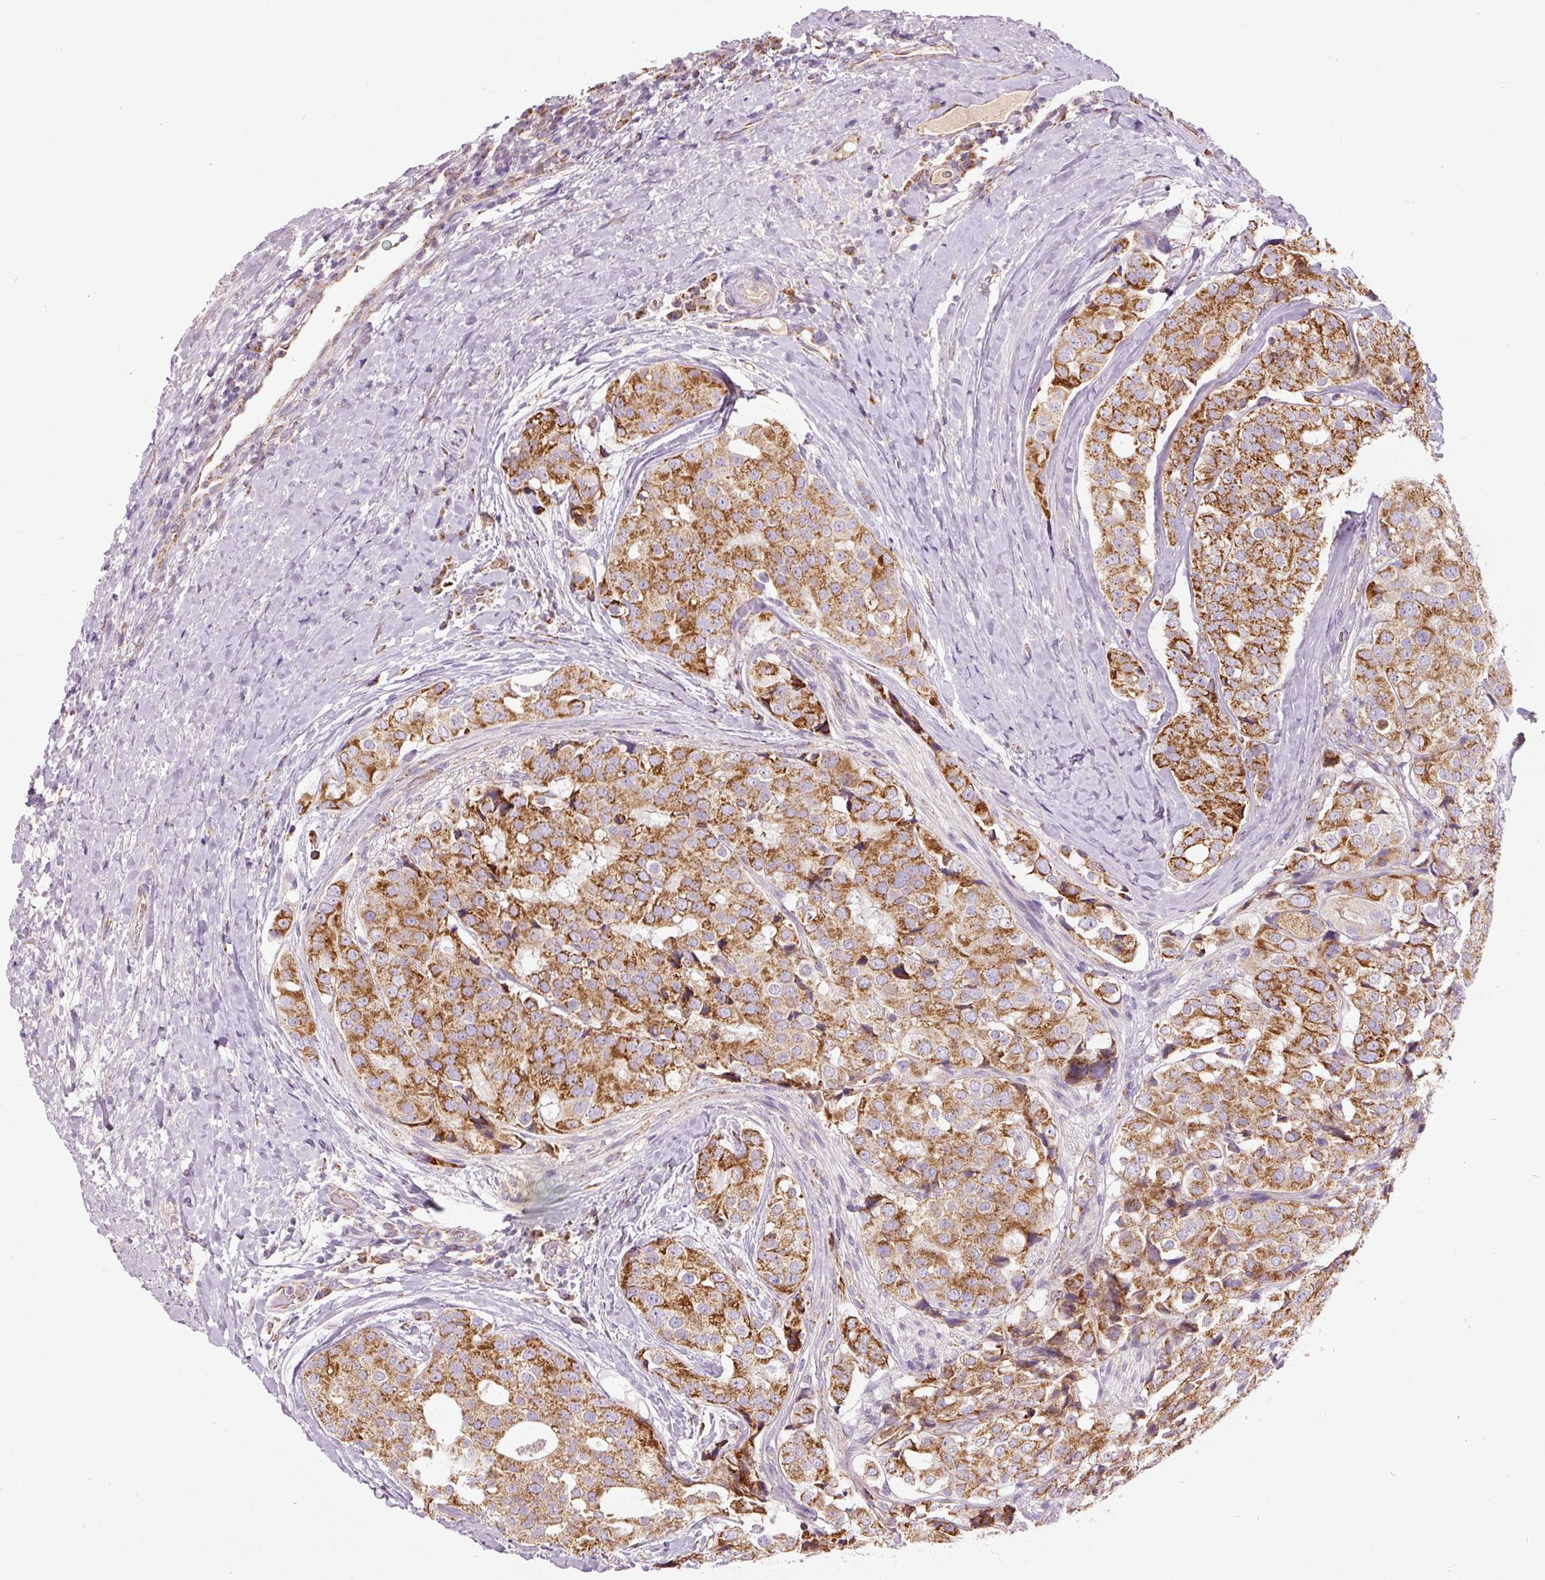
{"staining": {"intensity": "strong", "quantity": ">75%", "location": "cytoplasmic/membranous"}, "tissue": "prostate cancer", "cell_type": "Tumor cells", "image_type": "cancer", "snomed": [{"axis": "morphology", "description": "Adenocarcinoma, High grade"}, {"axis": "topography", "description": "Prostate"}], "caption": "A histopathology image of prostate cancer (adenocarcinoma (high-grade)) stained for a protein displays strong cytoplasmic/membranous brown staining in tumor cells. (Brightfield microscopy of DAB IHC at high magnification).", "gene": "NDUFB4", "patient": {"sex": "male", "age": 49}}